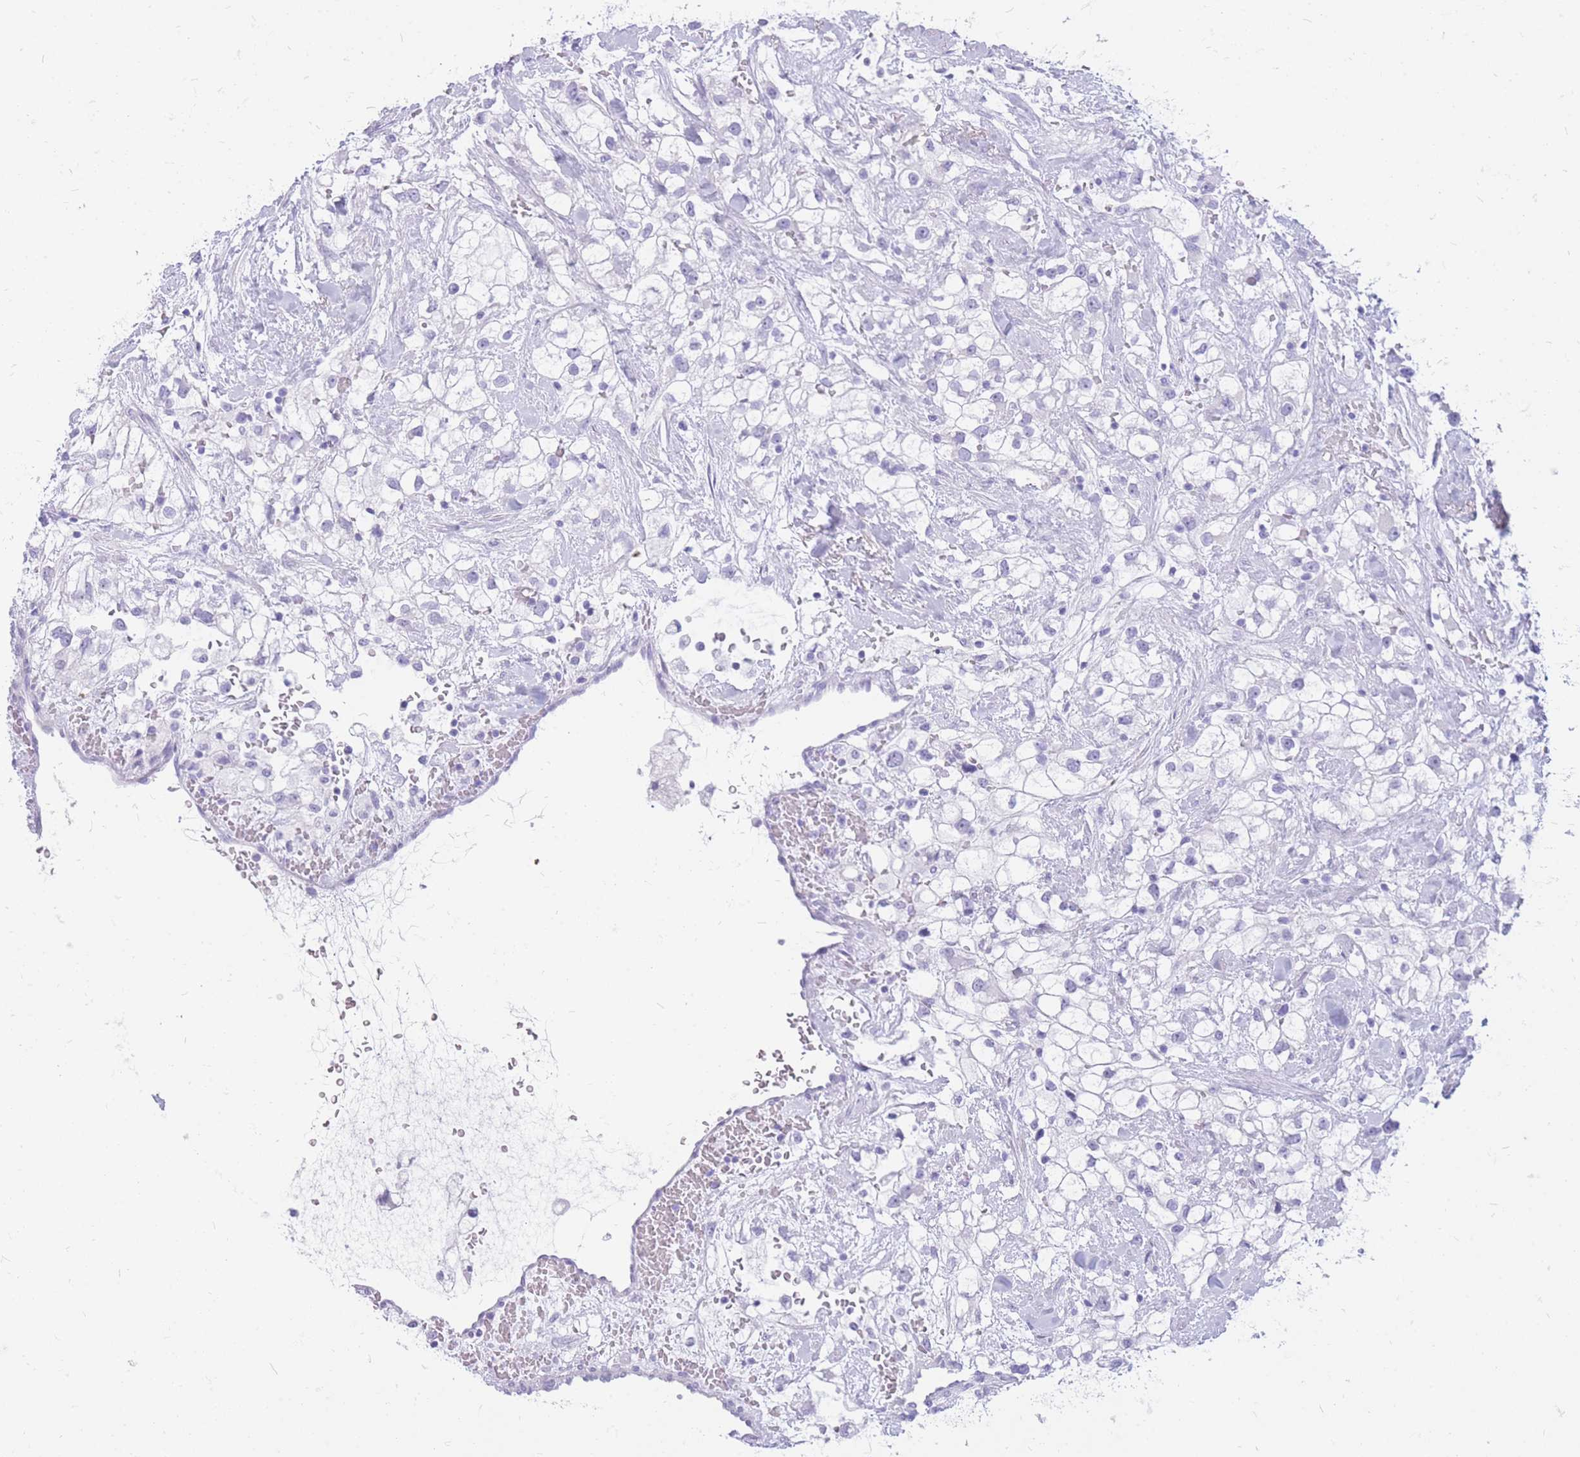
{"staining": {"intensity": "negative", "quantity": "none", "location": "none"}, "tissue": "renal cancer", "cell_type": "Tumor cells", "image_type": "cancer", "snomed": [{"axis": "morphology", "description": "Adenocarcinoma, NOS"}, {"axis": "topography", "description": "Kidney"}], "caption": "Immunohistochemistry of human renal adenocarcinoma demonstrates no staining in tumor cells.", "gene": "CYP21A2", "patient": {"sex": "male", "age": 59}}